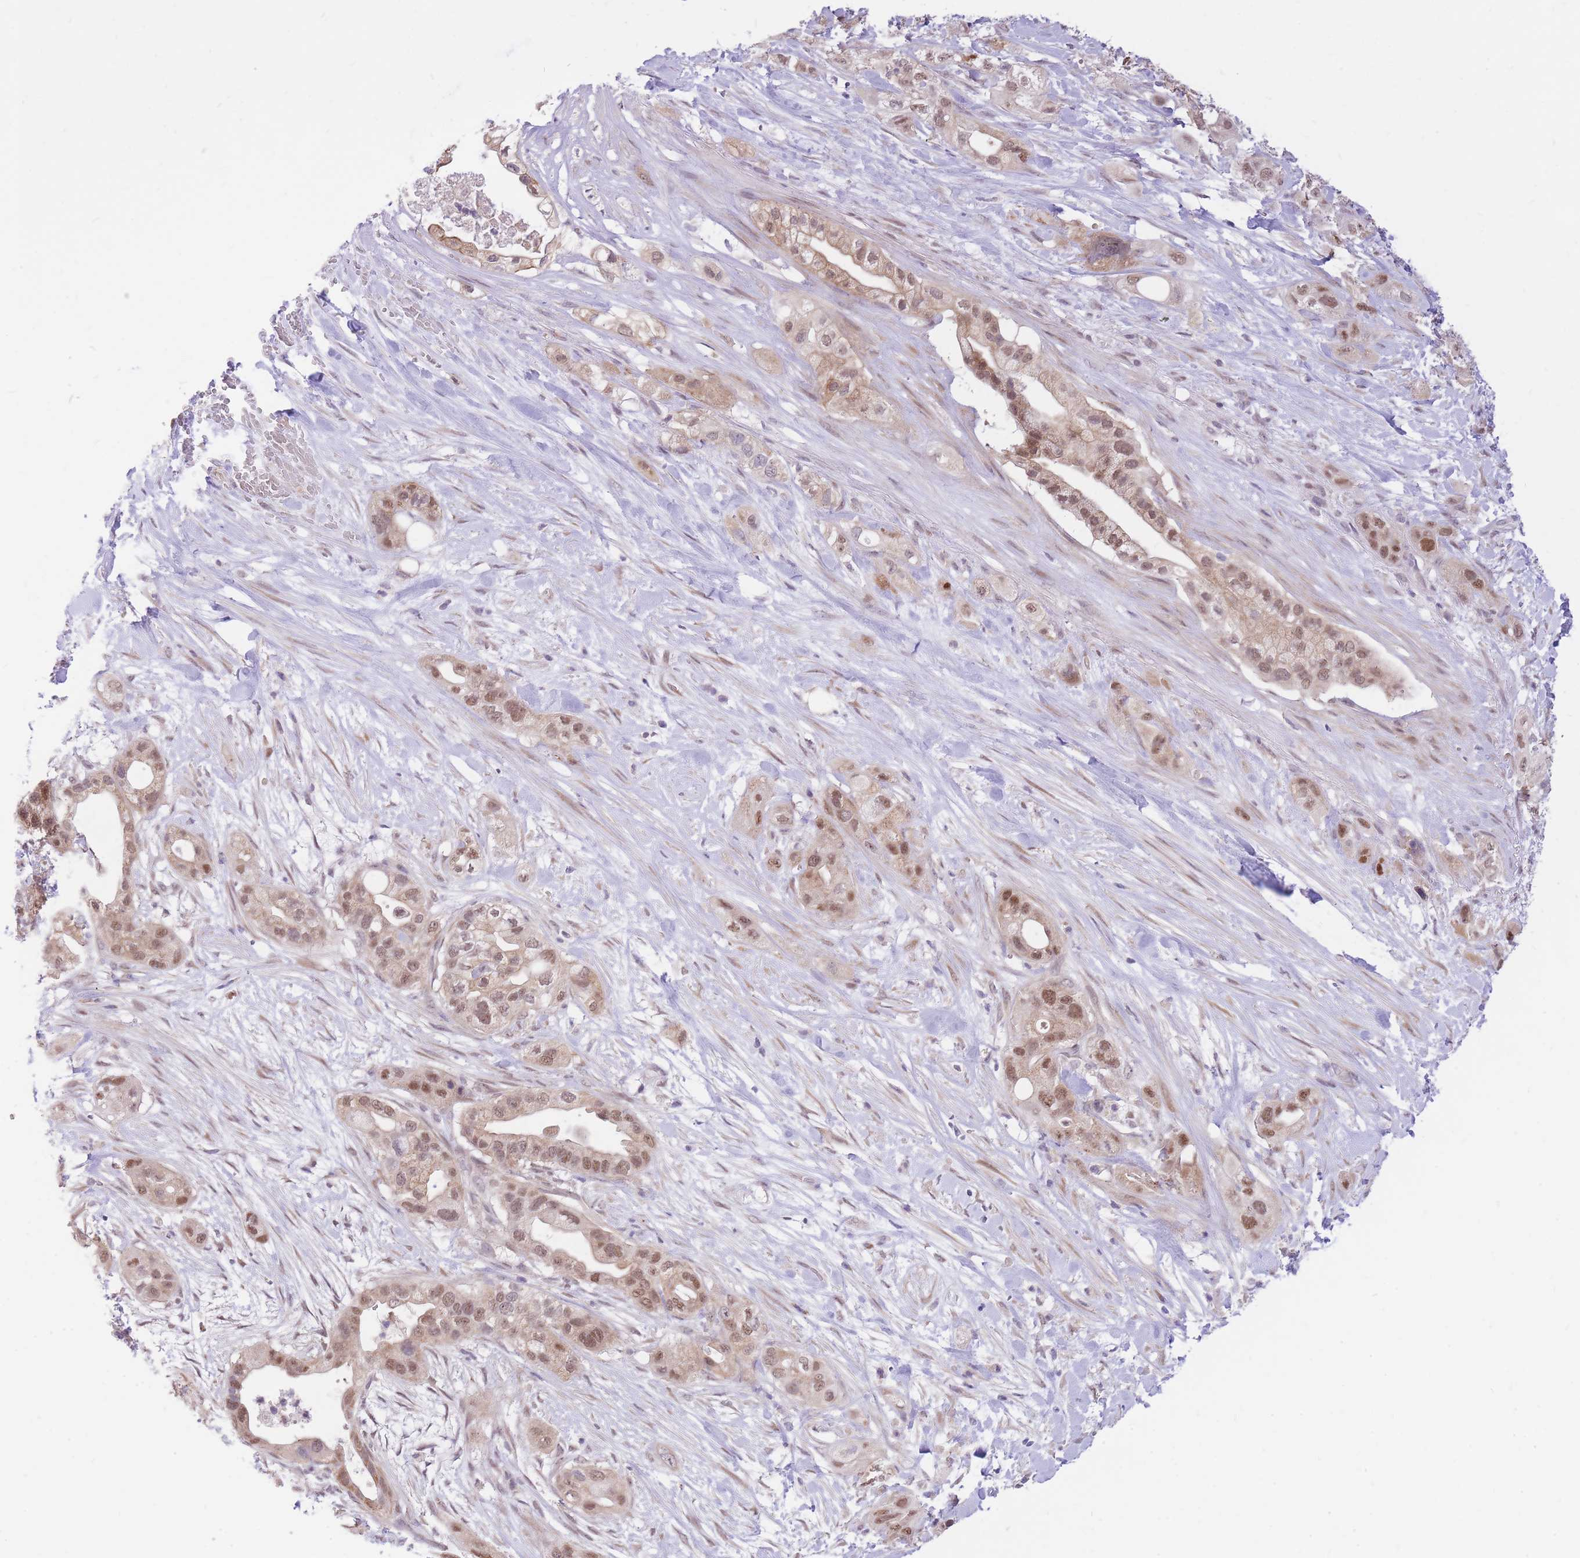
{"staining": {"intensity": "moderate", "quantity": ">75%", "location": "cytoplasmic/membranous,nuclear"}, "tissue": "pancreatic cancer", "cell_type": "Tumor cells", "image_type": "cancer", "snomed": [{"axis": "morphology", "description": "Adenocarcinoma, NOS"}, {"axis": "topography", "description": "Pancreas"}], "caption": "Pancreatic cancer tissue exhibits moderate cytoplasmic/membranous and nuclear staining in approximately >75% of tumor cells", "gene": "MINDY2", "patient": {"sex": "male", "age": 44}}